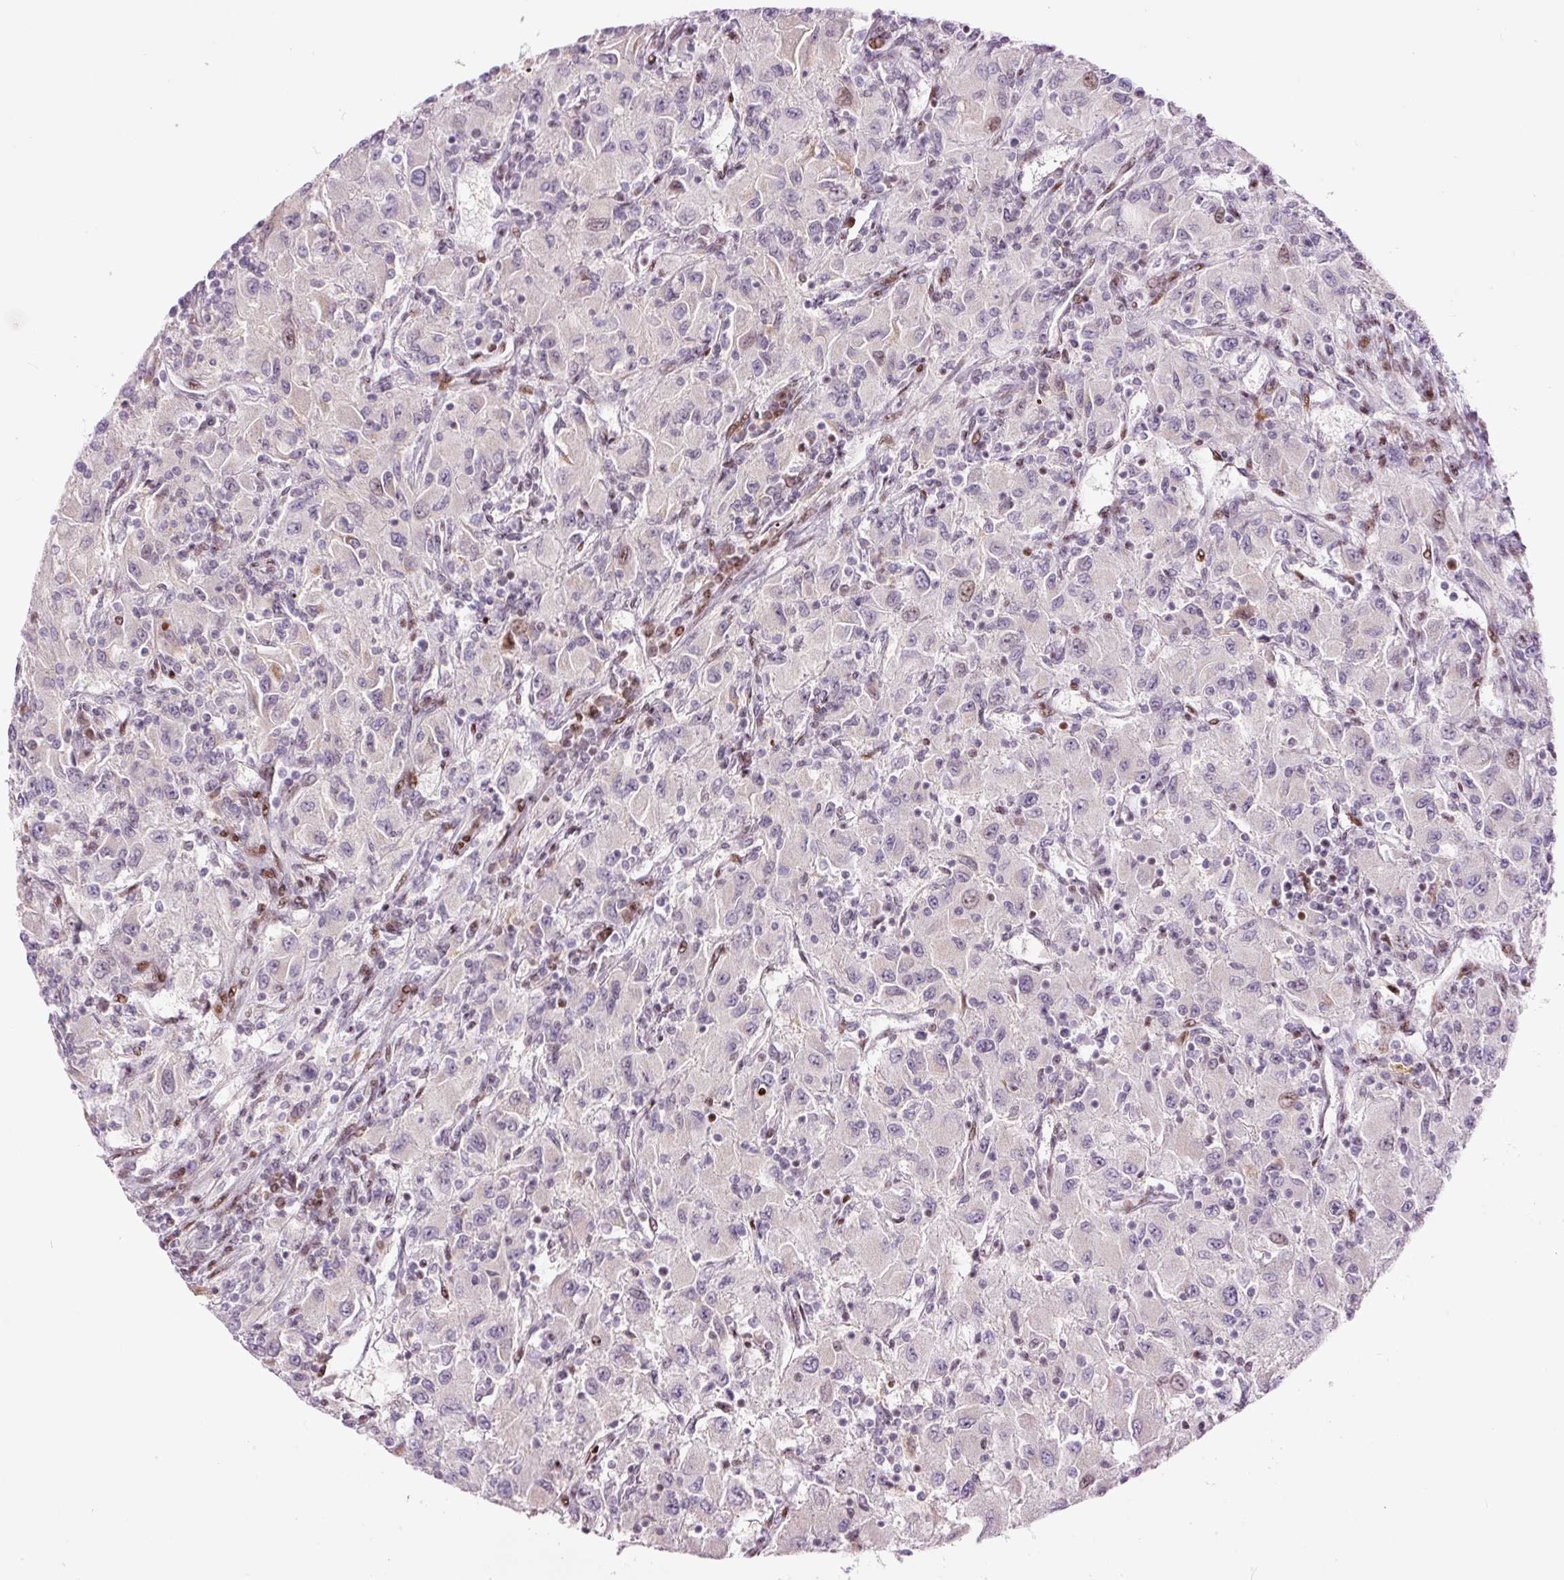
{"staining": {"intensity": "weak", "quantity": "<25%", "location": "cytoplasmic/membranous,nuclear"}, "tissue": "renal cancer", "cell_type": "Tumor cells", "image_type": "cancer", "snomed": [{"axis": "morphology", "description": "Adenocarcinoma, NOS"}, {"axis": "topography", "description": "Kidney"}], "caption": "Immunohistochemistry (IHC) of renal adenocarcinoma displays no staining in tumor cells.", "gene": "TMEM177", "patient": {"sex": "female", "age": 67}}